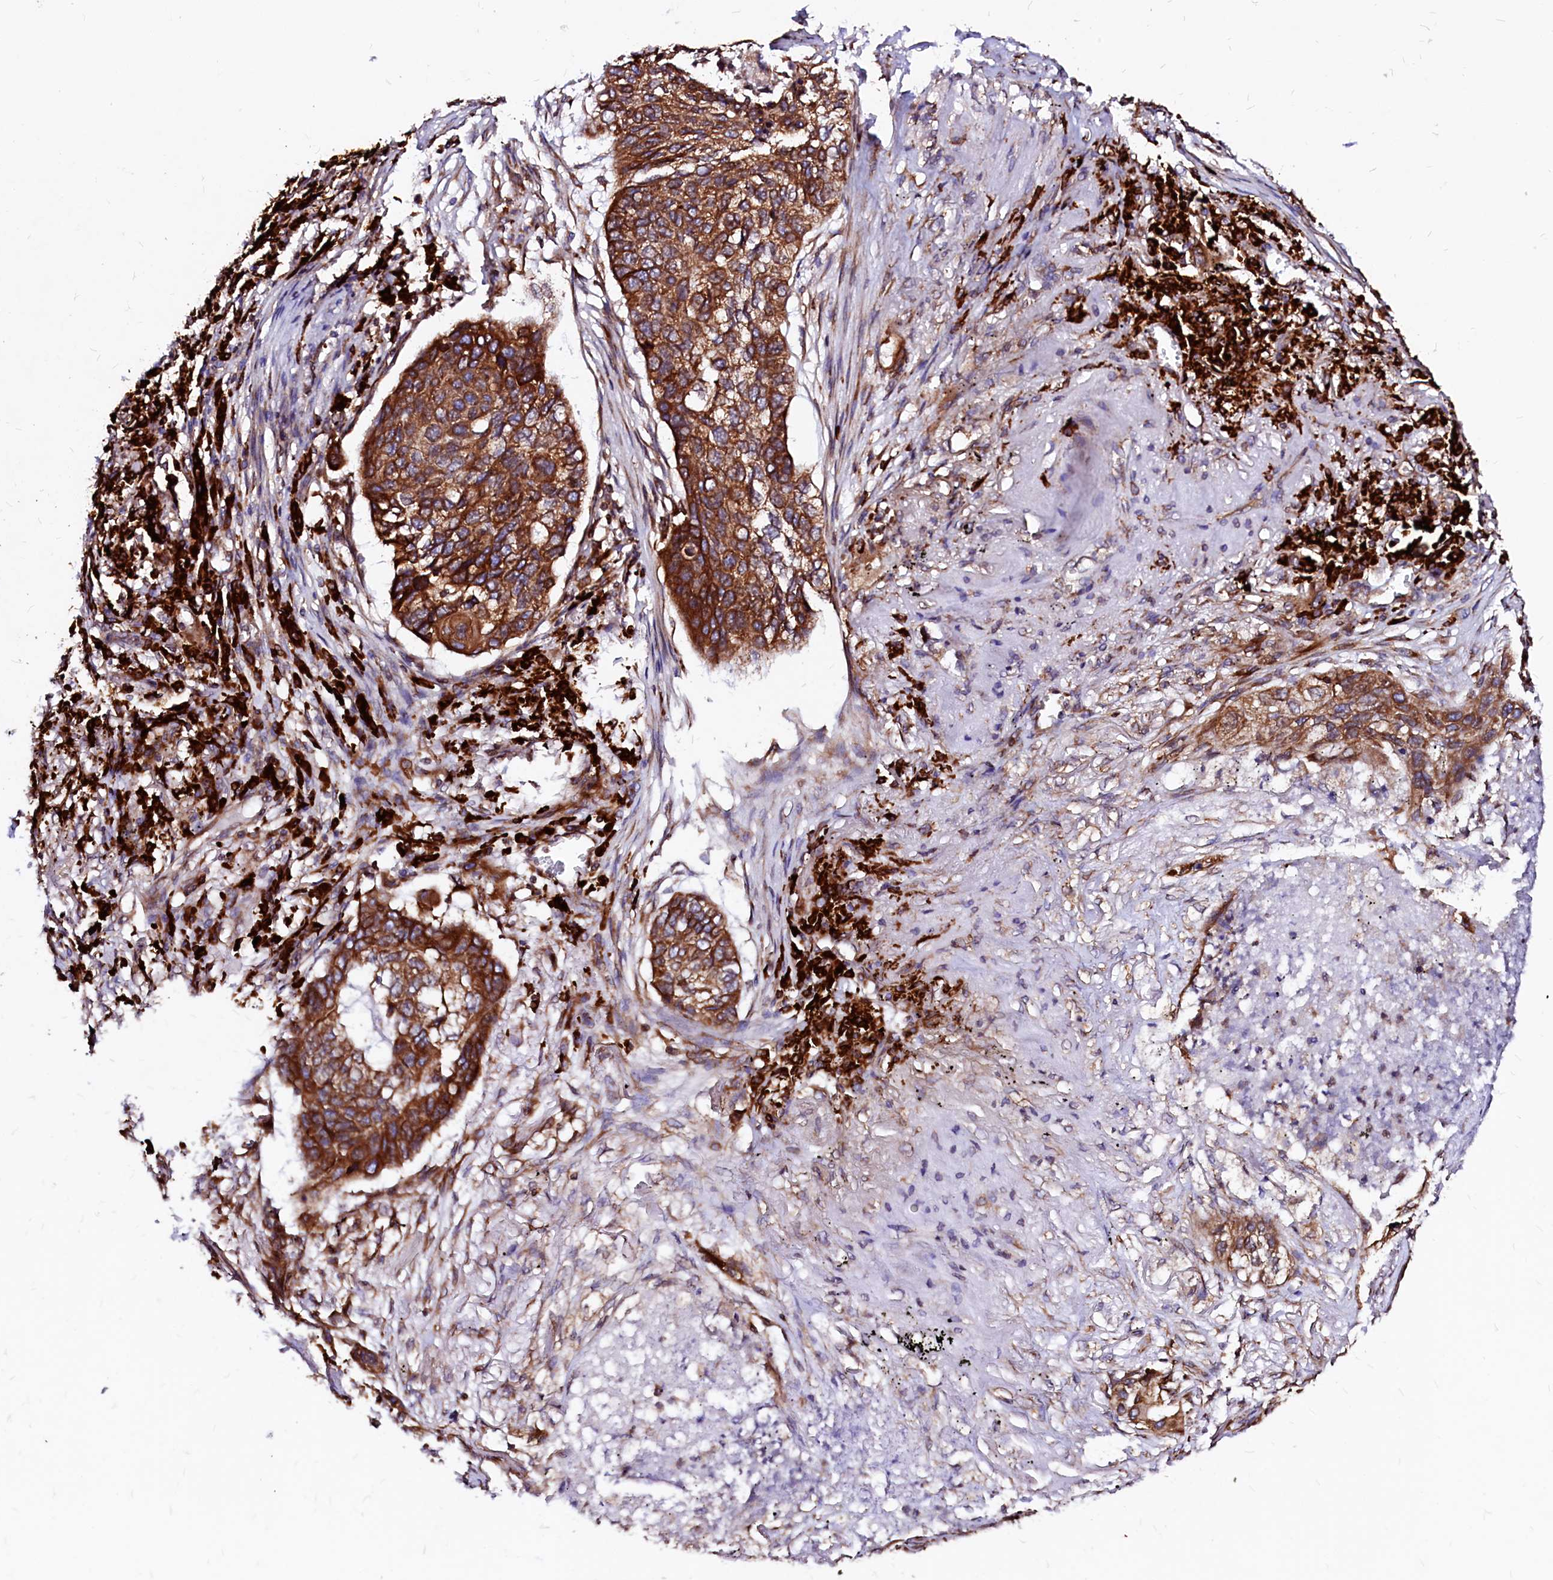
{"staining": {"intensity": "strong", "quantity": ">75%", "location": "cytoplasmic/membranous"}, "tissue": "lung cancer", "cell_type": "Tumor cells", "image_type": "cancer", "snomed": [{"axis": "morphology", "description": "Squamous cell carcinoma, NOS"}, {"axis": "topography", "description": "Lung"}], "caption": "This histopathology image displays immunohistochemistry (IHC) staining of lung cancer (squamous cell carcinoma), with high strong cytoplasmic/membranous positivity in about >75% of tumor cells.", "gene": "DERL1", "patient": {"sex": "female", "age": 63}}